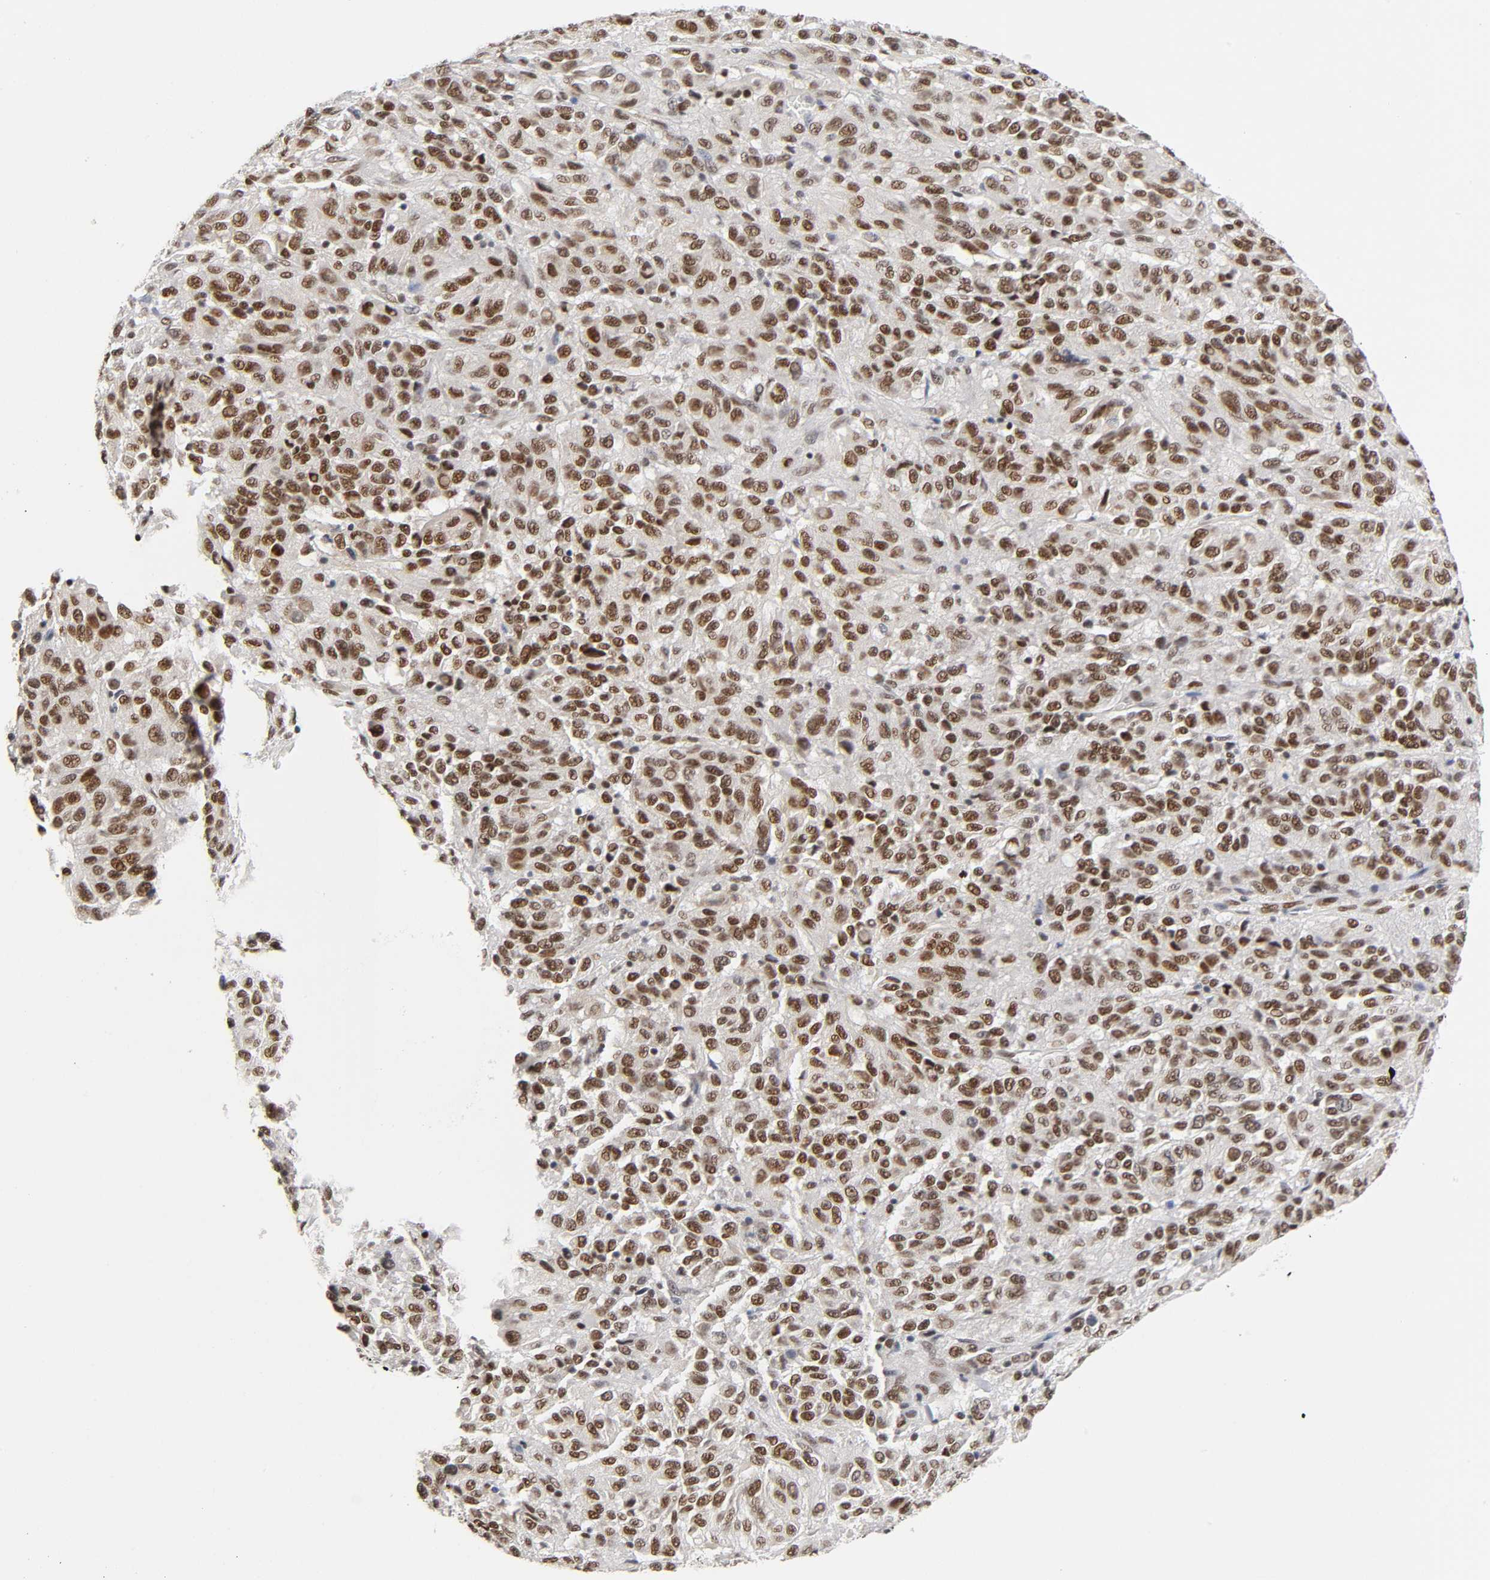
{"staining": {"intensity": "strong", "quantity": ">75%", "location": "nuclear"}, "tissue": "melanoma", "cell_type": "Tumor cells", "image_type": "cancer", "snomed": [{"axis": "morphology", "description": "Malignant melanoma, Metastatic site"}, {"axis": "topography", "description": "Lung"}], "caption": "Approximately >75% of tumor cells in human melanoma demonstrate strong nuclear protein expression as visualized by brown immunohistochemical staining.", "gene": "NR3C1", "patient": {"sex": "male", "age": 64}}